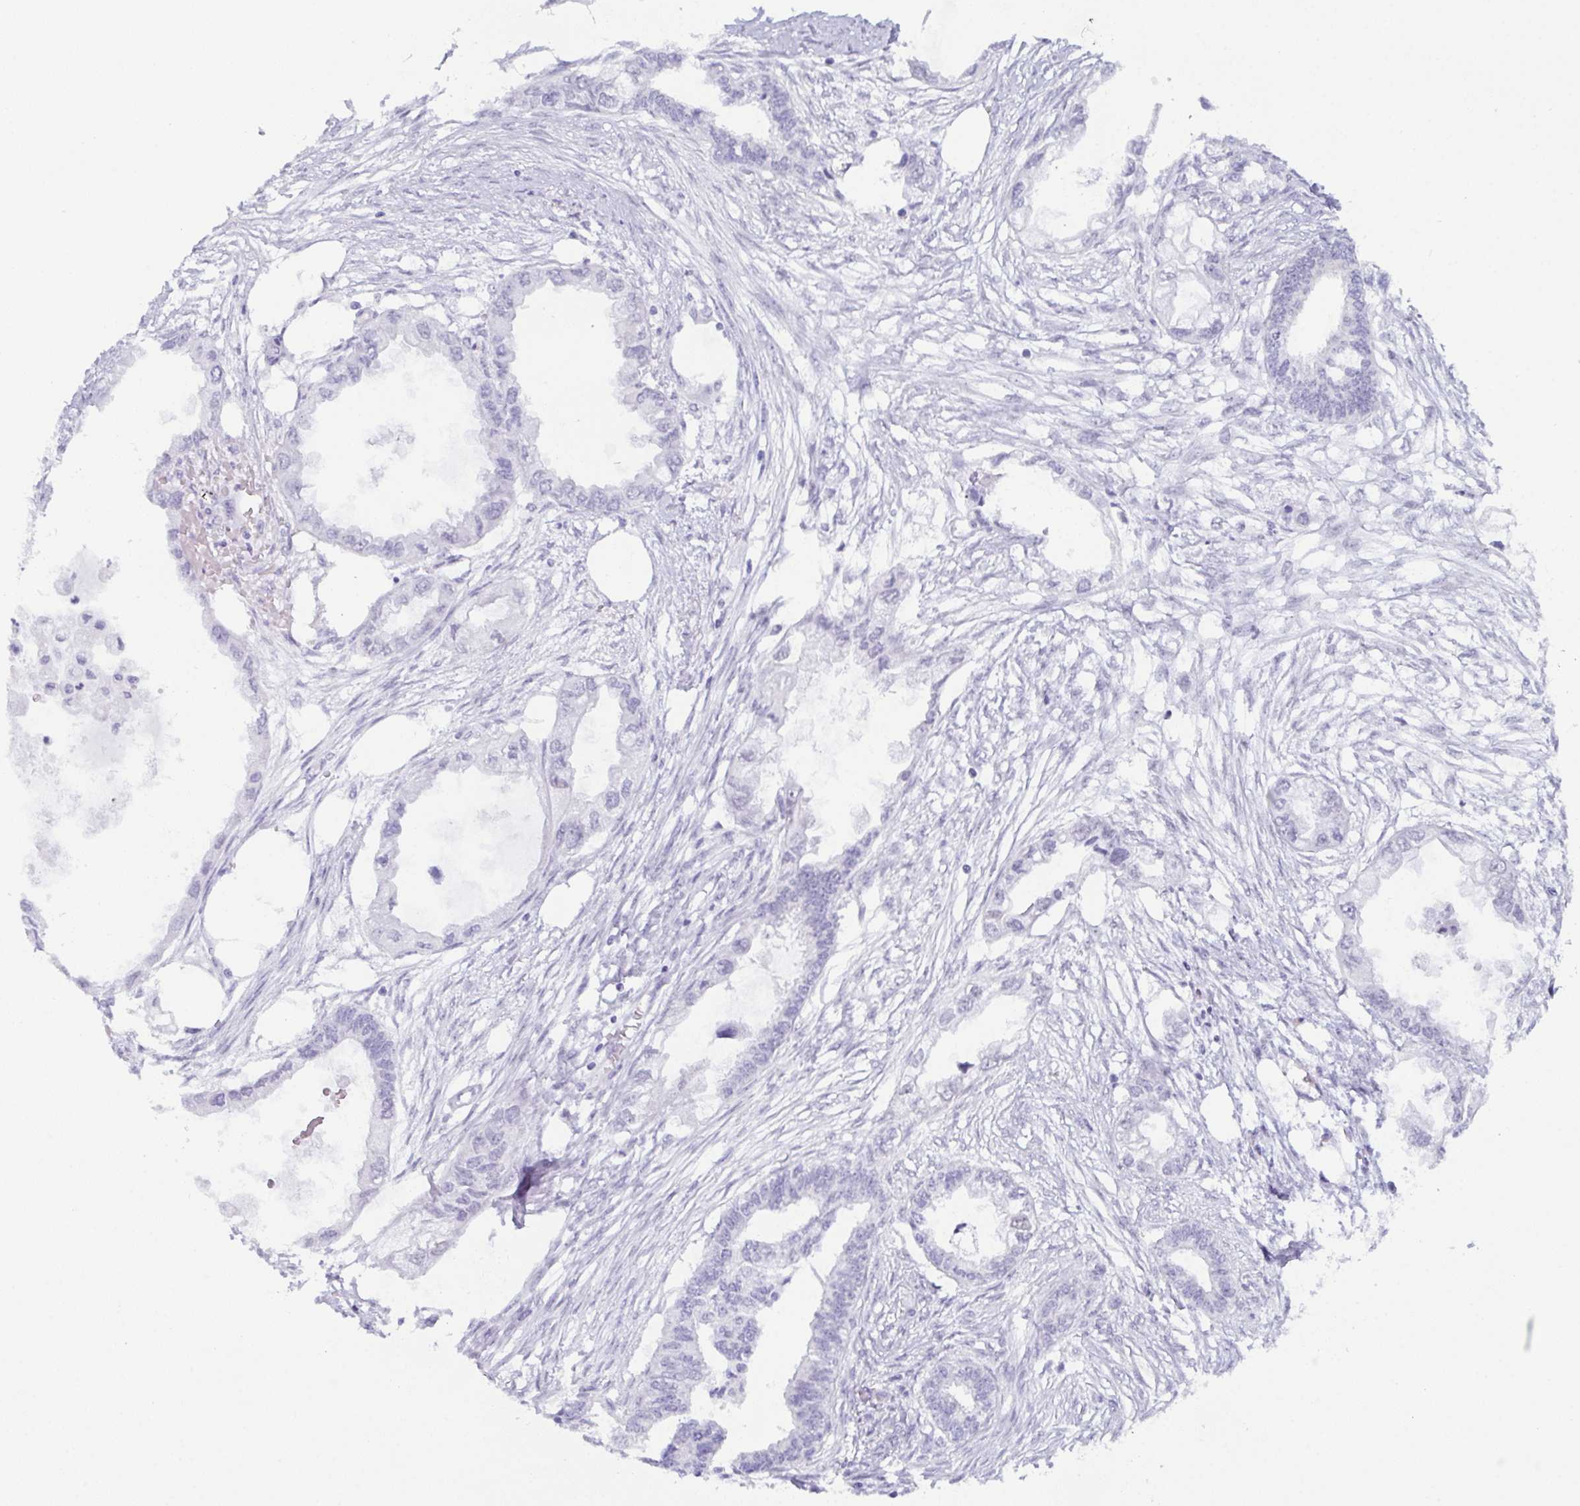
{"staining": {"intensity": "negative", "quantity": "none", "location": "none"}, "tissue": "endometrial cancer", "cell_type": "Tumor cells", "image_type": "cancer", "snomed": [{"axis": "morphology", "description": "Adenocarcinoma, NOS"}, {"axis": "morphology", "description": "Adenocarcinoma, metastatic, NOS"}, {"axis": "topography", "description": "Adipose tissue"}, {"axis": "topography", "description": "Endometrium"}], "caption": "Immunohistochemical staining of human endometrial metastatic adenocarcinoma displays no significant positivity in tumor cells.", "gene": "RBM7", "patient": {"sex": "female", "age": 67}}